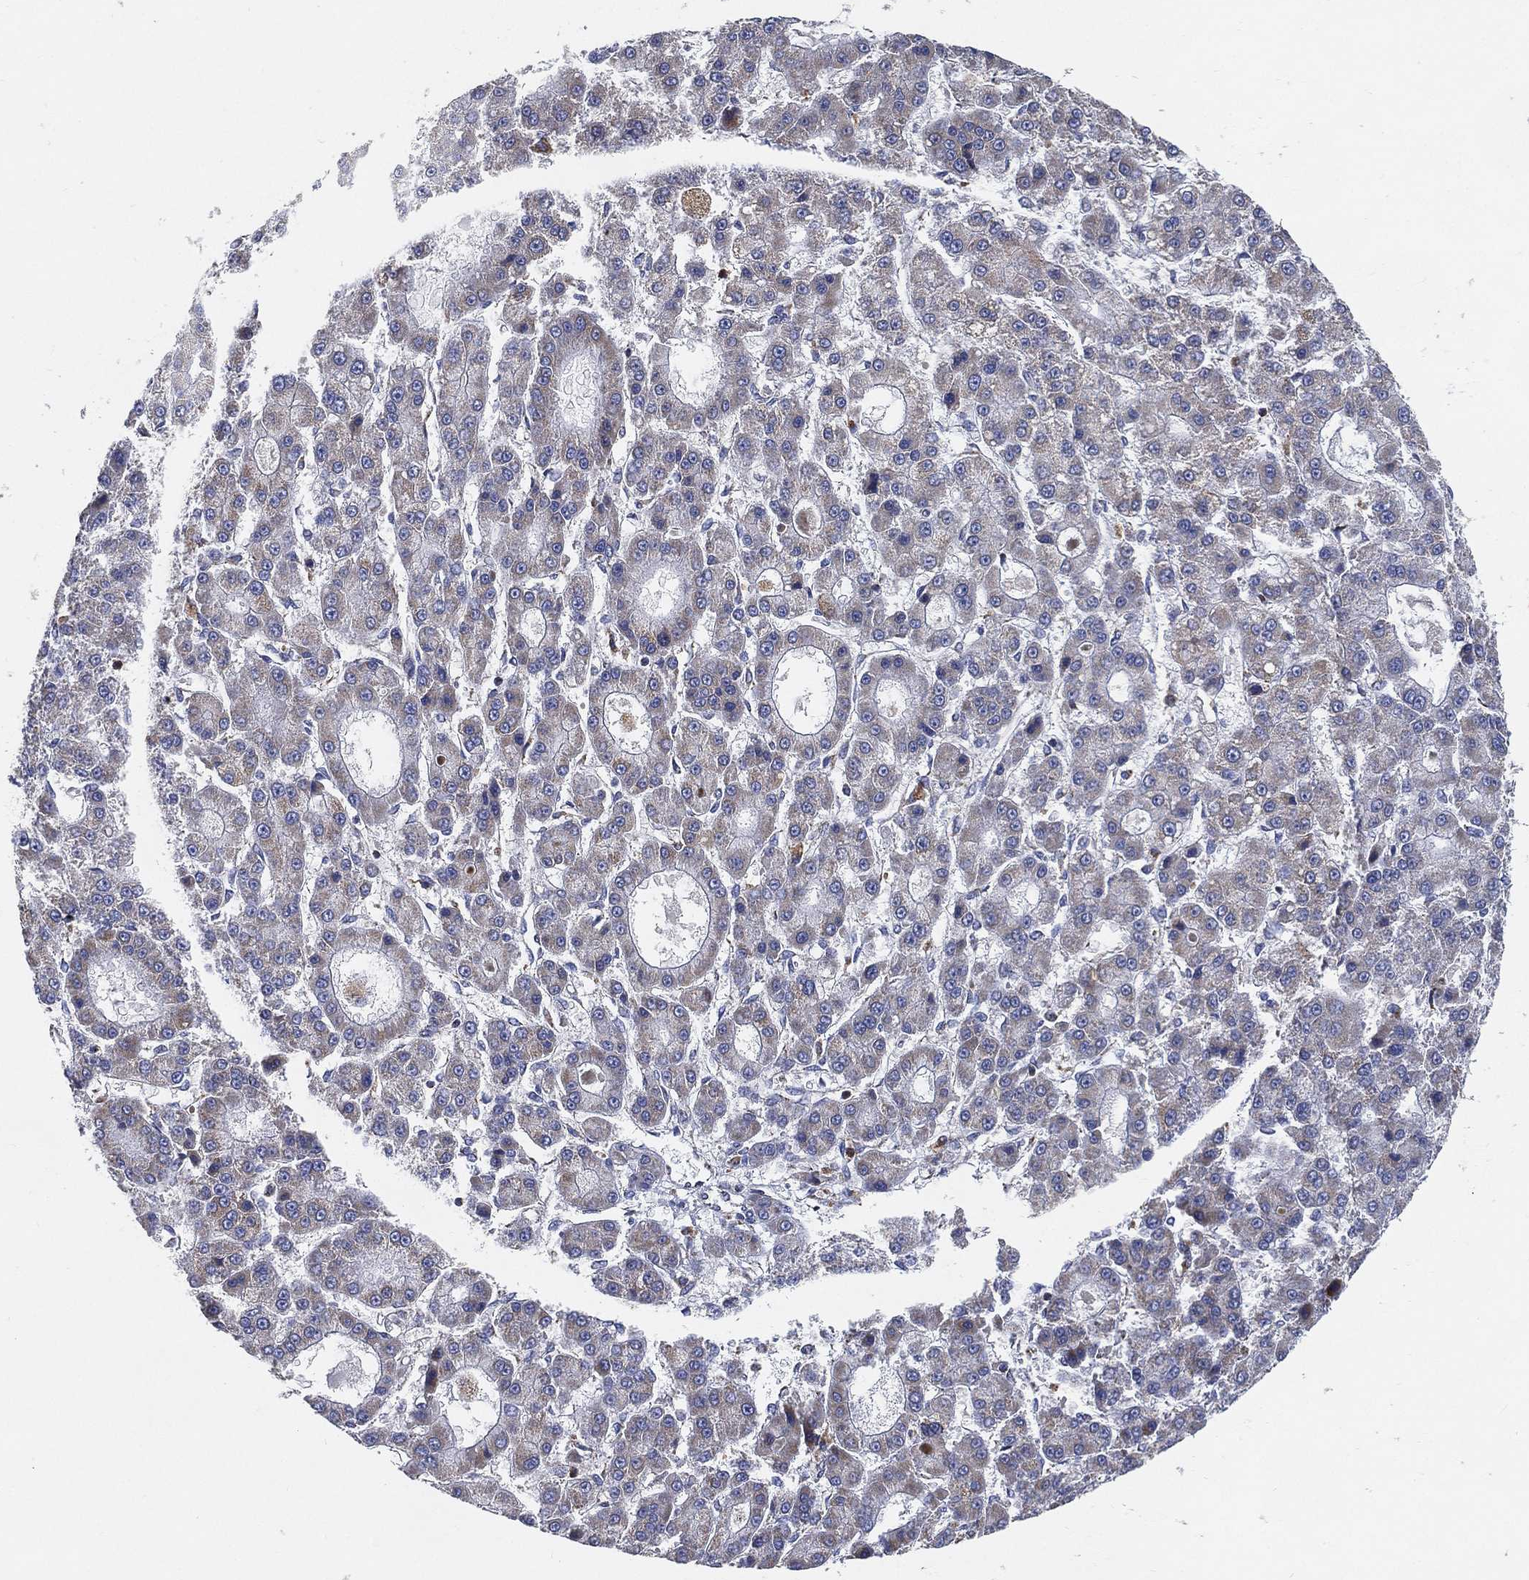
{"staining": {"intensity": "negative", "quantity": "none", "location": "none"}, "tissue": "liver cancer", "cell_type": "Tumor cells", "image_type": "cancer", "snomed": [{"axis": "morphology", "description": "Carcinoma, Hepatocellular, NOS"}, {"axis": "topography", "description": "Liver"}], "caption": "An image of hepatocellular carcinoma (liver) stained for a protein exhibits no brown staining in tumor cells.", "gene": "GCAT", "patient": {"sex": "male", "age": 70}}